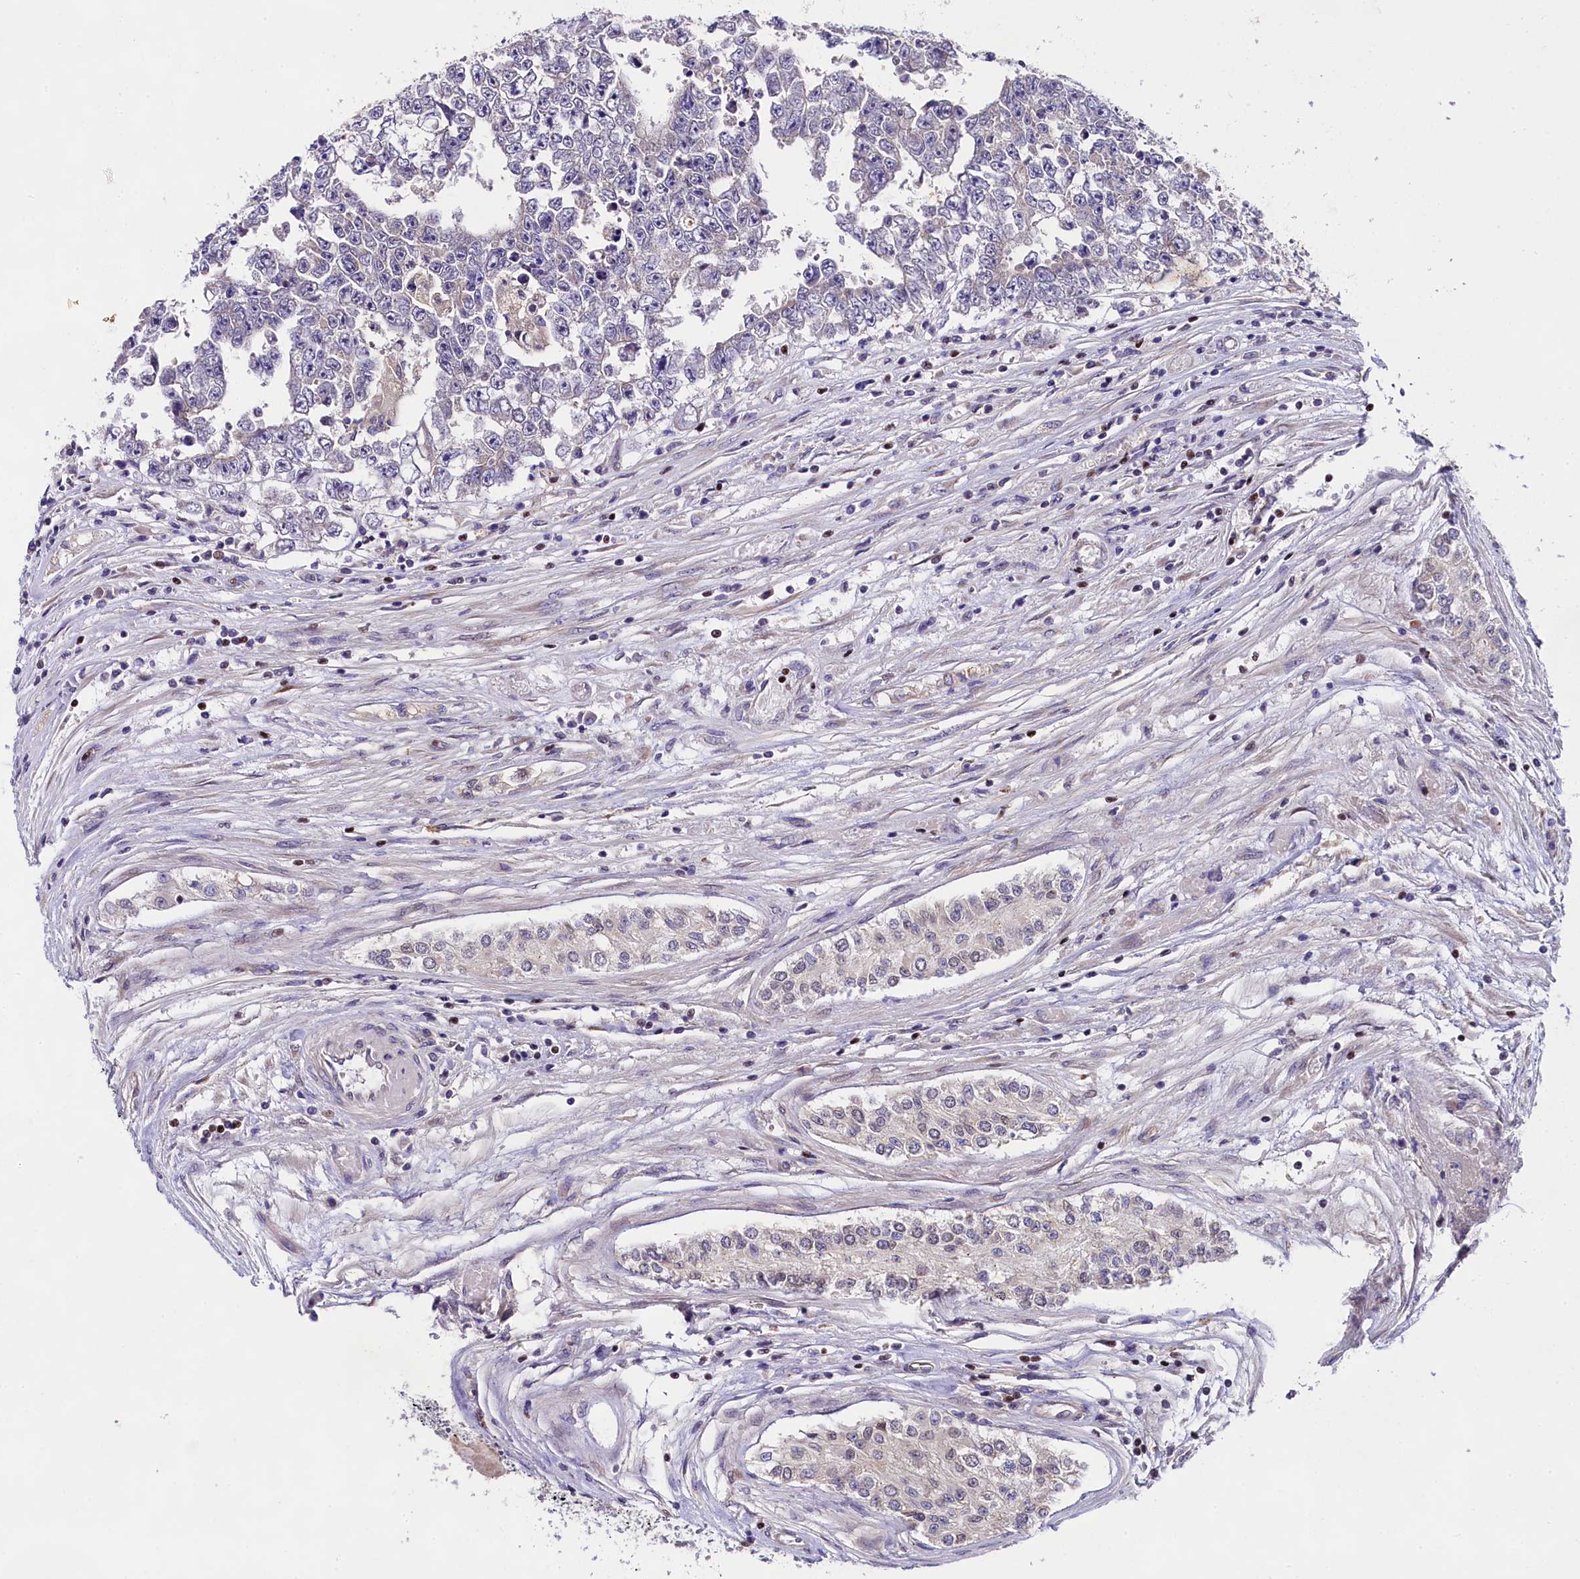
{"staining": {"intensity": "negative", "quantity": "none", "location": "none"}, "tissue": "testis cancer", "cell_type": "Tumor cells", "image_type": "cancer", "snomed": [{"axis": "morphology", "description": "Carcinoma, Embryonal, NOS"}, {"axis": "topography", "description": "Testis"}], "caption": "The histopathology image displays no significant staining in tumor cells of testis embryonal carcinoma.", "gene": "SP4", "patient": {"sex": "male", "age": 25}}